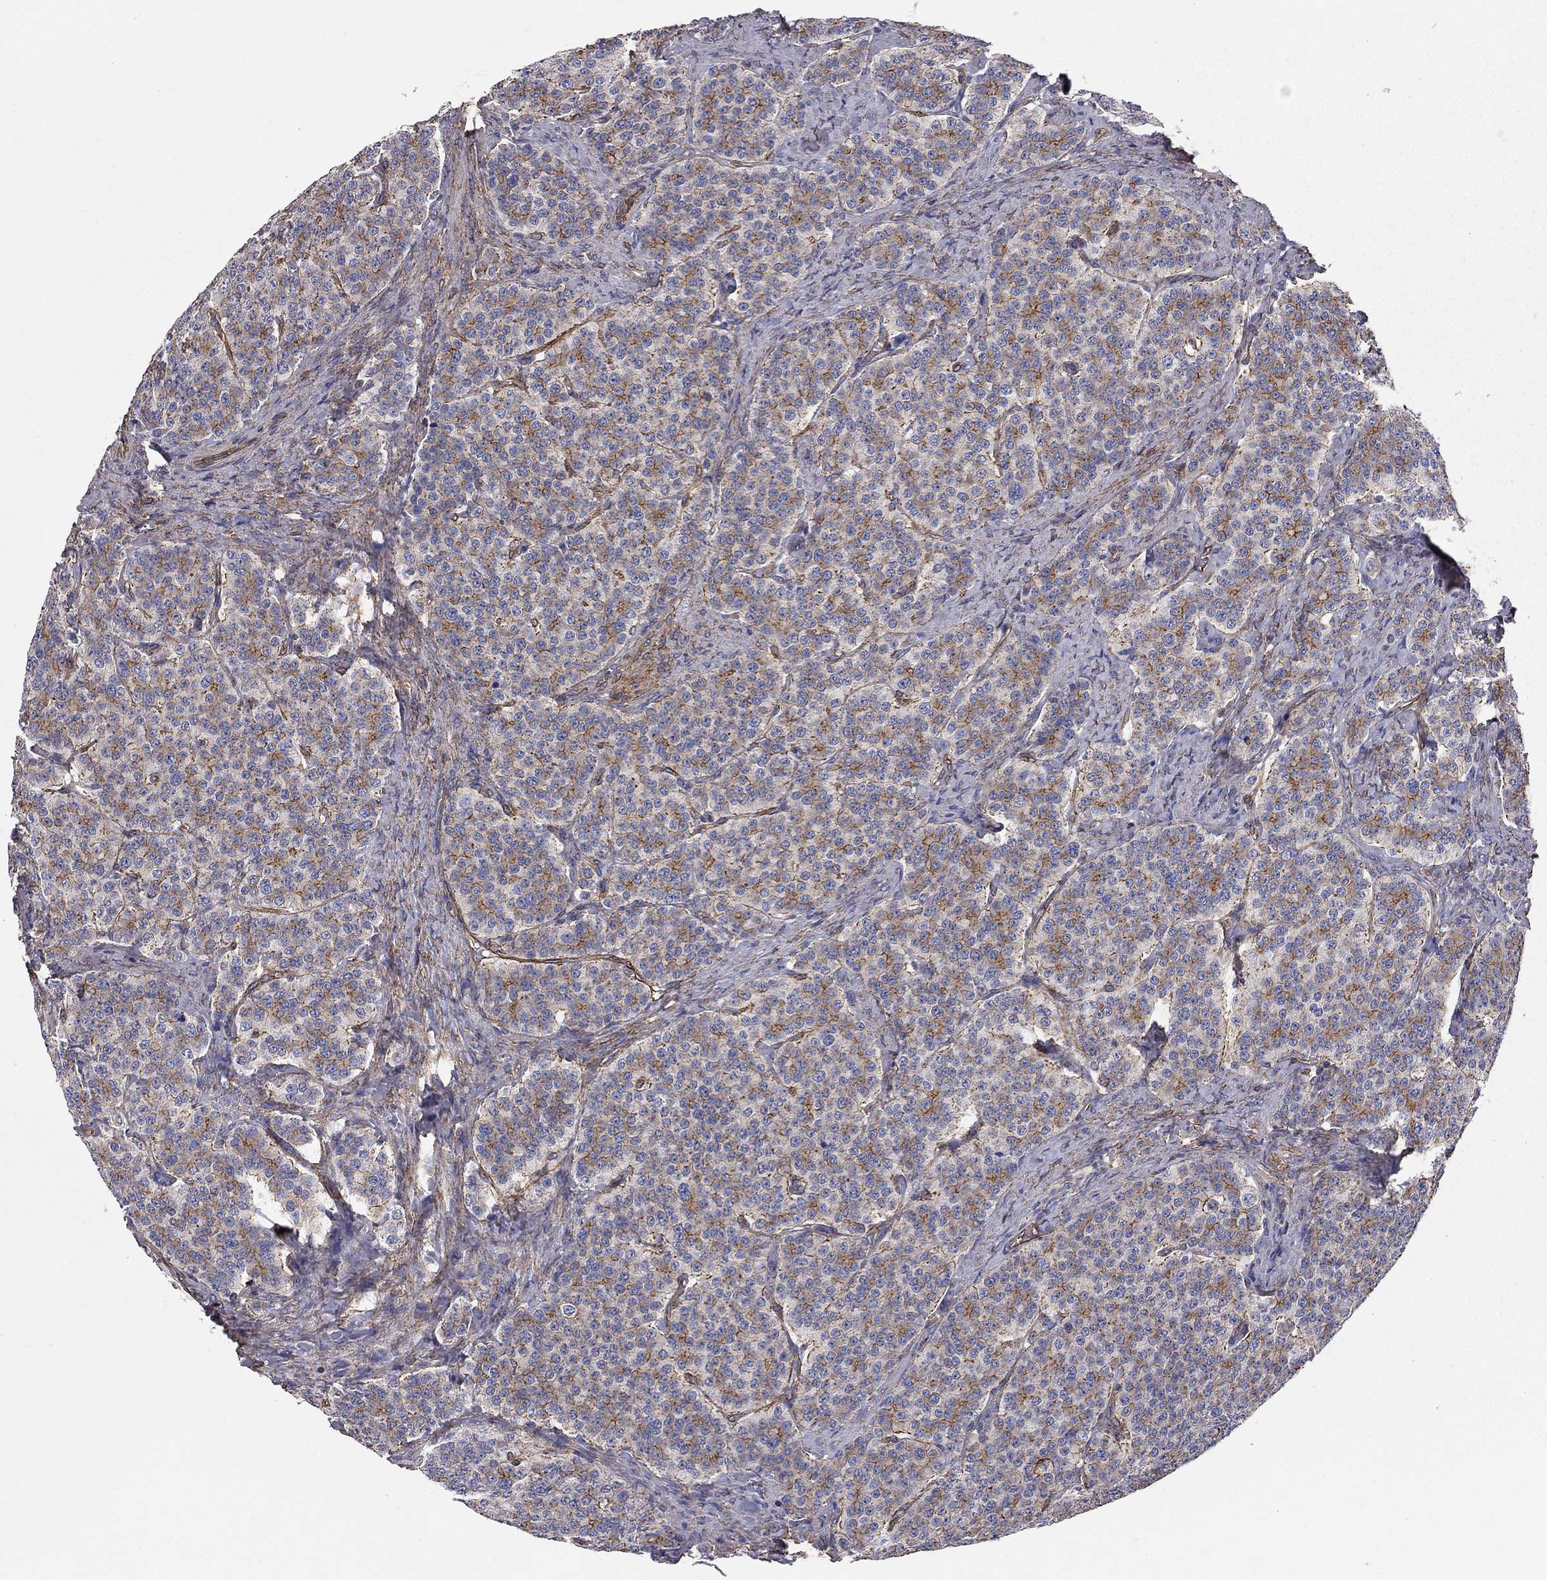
{"staining": {"intensity": "strong", "quantity": "25%-75%", "location": "cytoplasmic/membranous"}, "tissue": "carcinoid", "cell_type": "Tumor cells", "image_type": "cancer", "snomed": [{"axis": "morphology", "description": "Carcinoid, malignant, NOS"}, {"axis": "topography", "description": "Small intestine"}], "caption": "This photomicrograph exhibits carcinoid stained with immunohistochemistry to label a protein in brown. The cytoplasmic/membranous of tumor cells show strong positivity for the protein. Nuclei are counter-stained blue.", "gene": "BICDL2", "patient": {"sex": "female", "age": 58}}